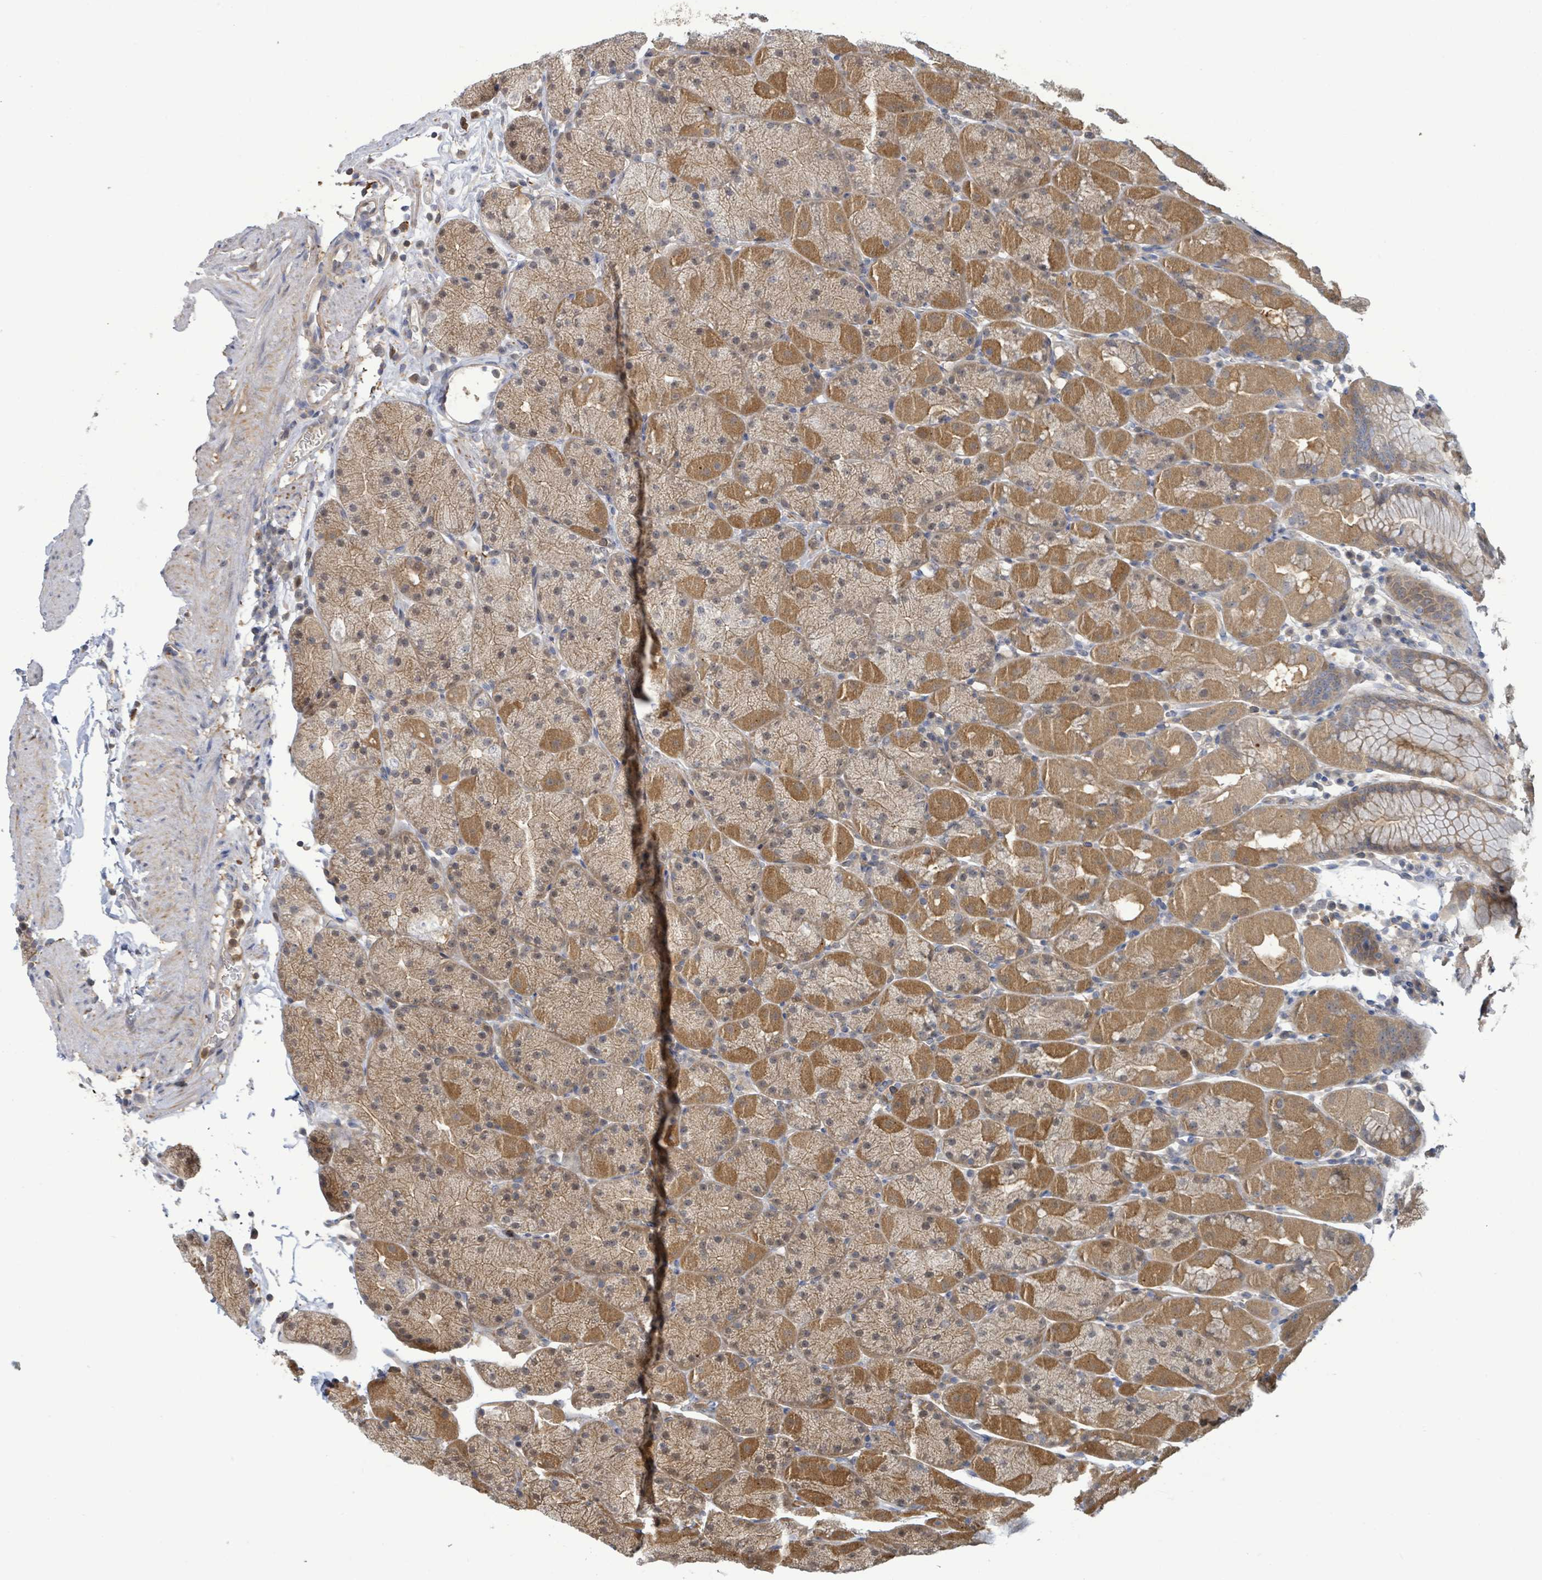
{"staining": {"intensity": "moderate", "quantity": ">75%", "location": "cytoplasmic/membranous"}, "tissue": "stomach", "cell_type": "Glandular cells", "image_type": "normal", "snomed": [{"axis": "morphology", "description": "Normal tissue, NOS"}, {"axis": "topography", "description": "Stomach, upper"}, {"axis": "topography", "description": "Stomach, lower"}], "caption": "Moderate cytoplasmic/membranous staining for a protein is appreciated in approximately >75% of glandular cells of benign stomach using immunohistochemistry.", "gene": "PGAM1", "patient": {"sex": "male", "age": 67}}